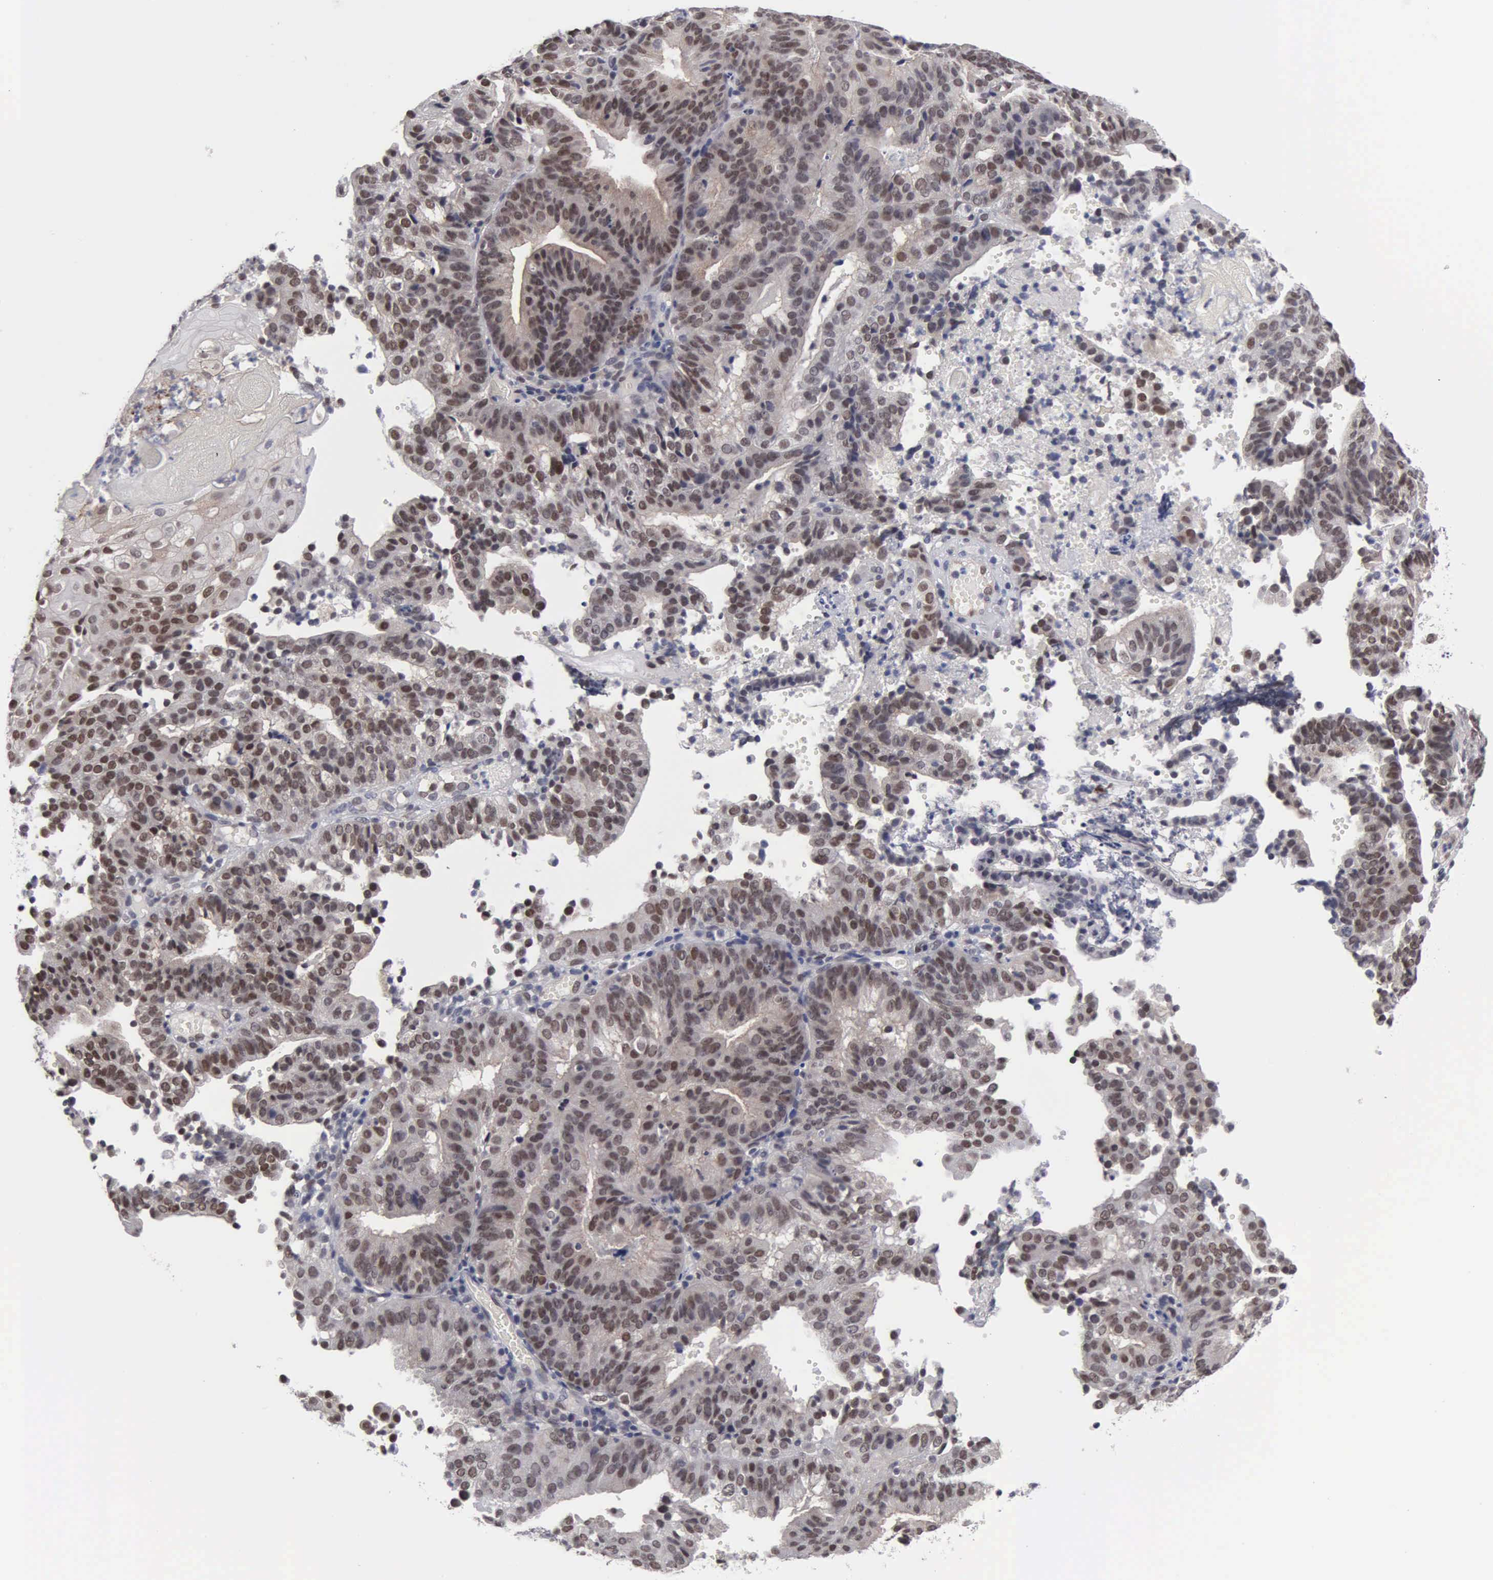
{"staining": {"intensity": "moderate", "quantity": ">75%", "location": "nuclear"}, "tissue": "cervical cancer", "cell_type": "Tumor cells", "image_type": "cancer", "snomed": [{"axis": "morphology", "description": "Adenocarcinoma, NOS"}, {"axis": "topography", "description": "Cervix"}], "caption": "A photomicrograph of human cervical cancer (adenocarcinoma) stained for a protein demonstrates moderate nuclear brown staining in tumor cells.", "gene": "ZBTB33", "patient": {"sex": "female", "age": 60}}